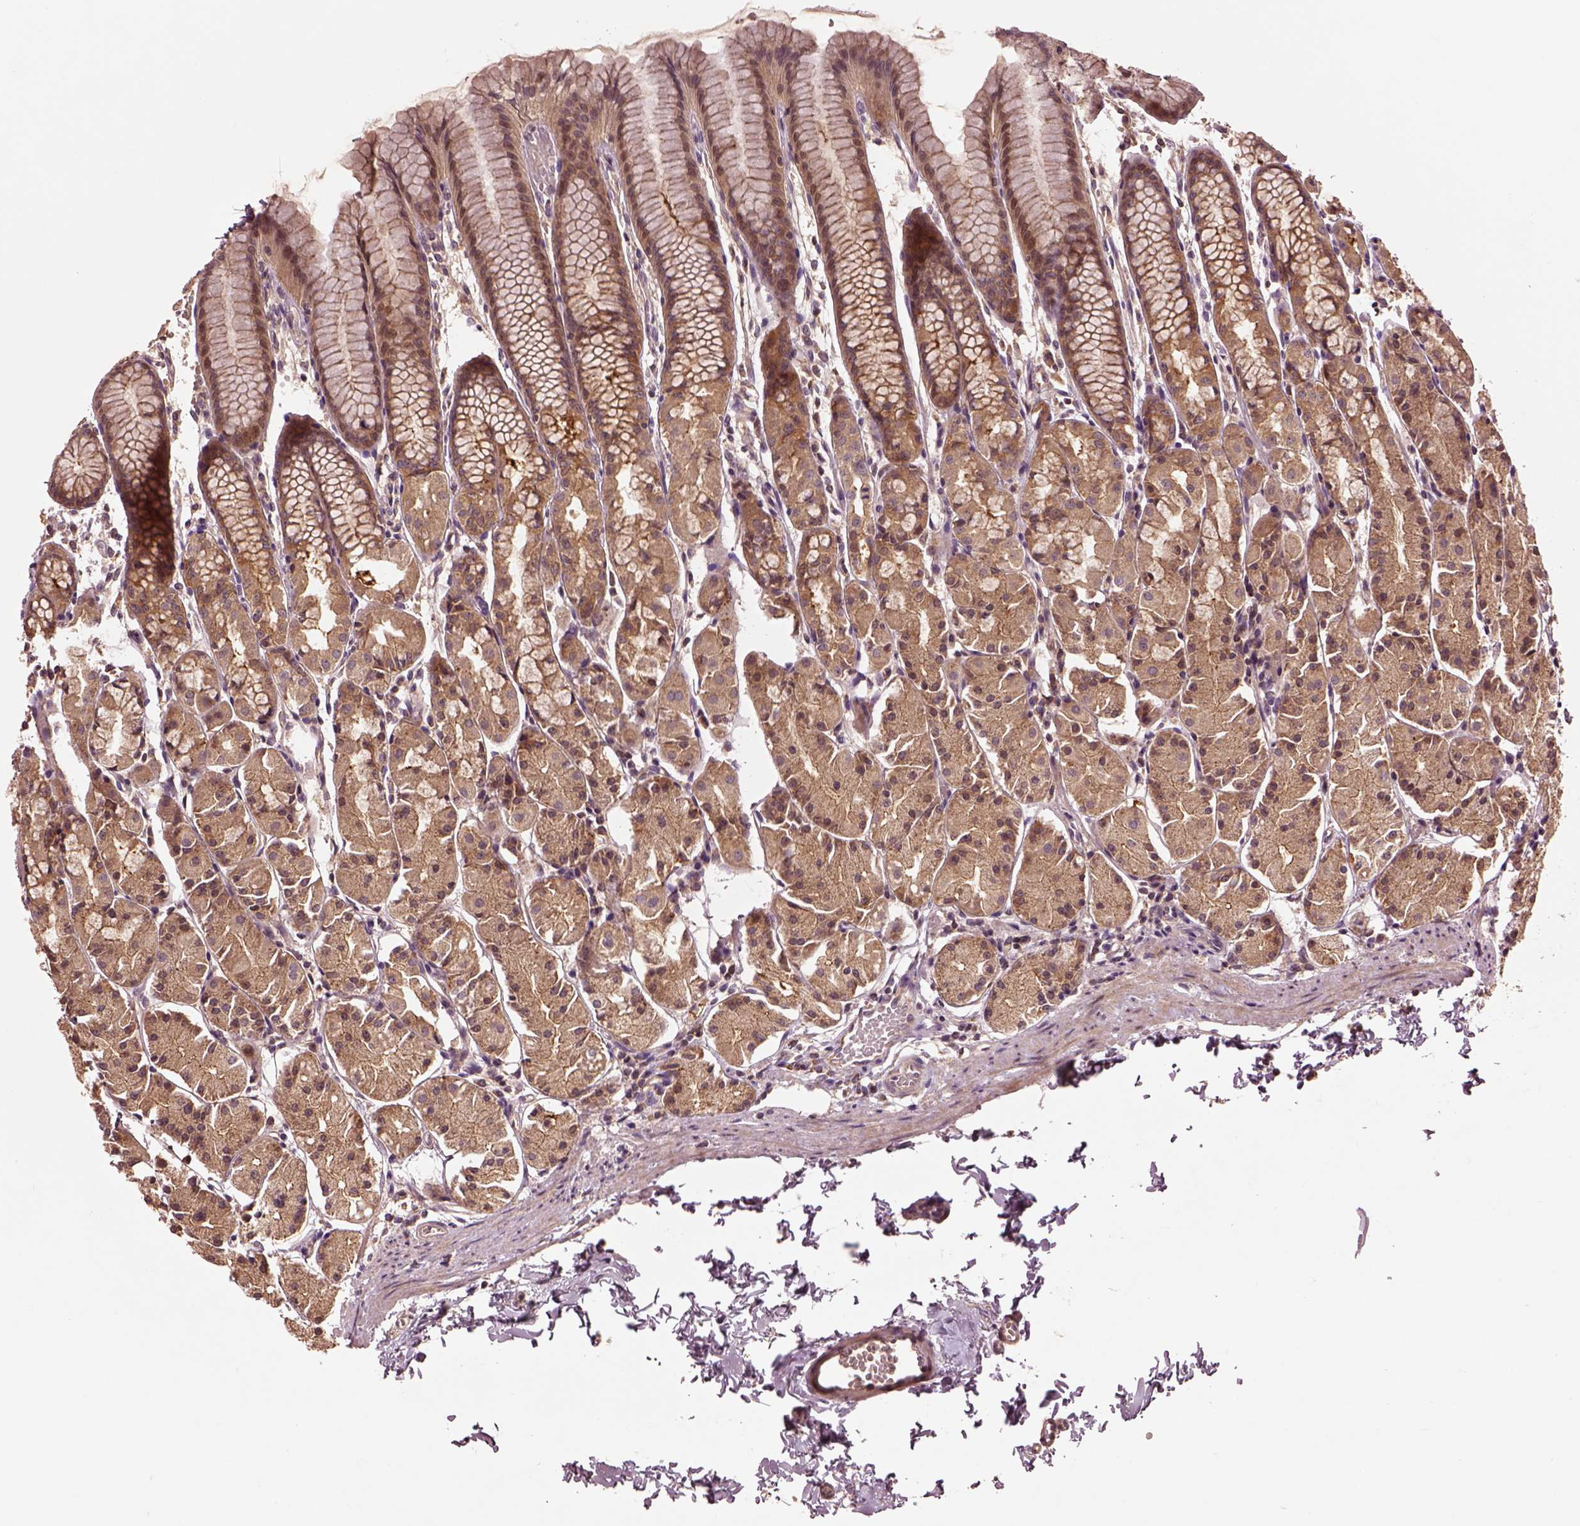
{"staining": {"intensity": "moderate", "quantity": ">75%", "location": "cytoplasmic/membranous"}, "tissue": "stomach", "cell_type": "Glandular cells", "image_type": "normal", "snomed": [{"axis": "morphology", "description": "Normal tissue, NOS"}, {"axis": "topography", "description": "Stomach, upper"}], "caption": "IHC (DAB) staining of normal human stomach shows moderate cytoplasmic/membranous protein staining in about >75% of glandular cells.", "gene": "MTHFS", "patient": {"sex": "male", "age": 47}}